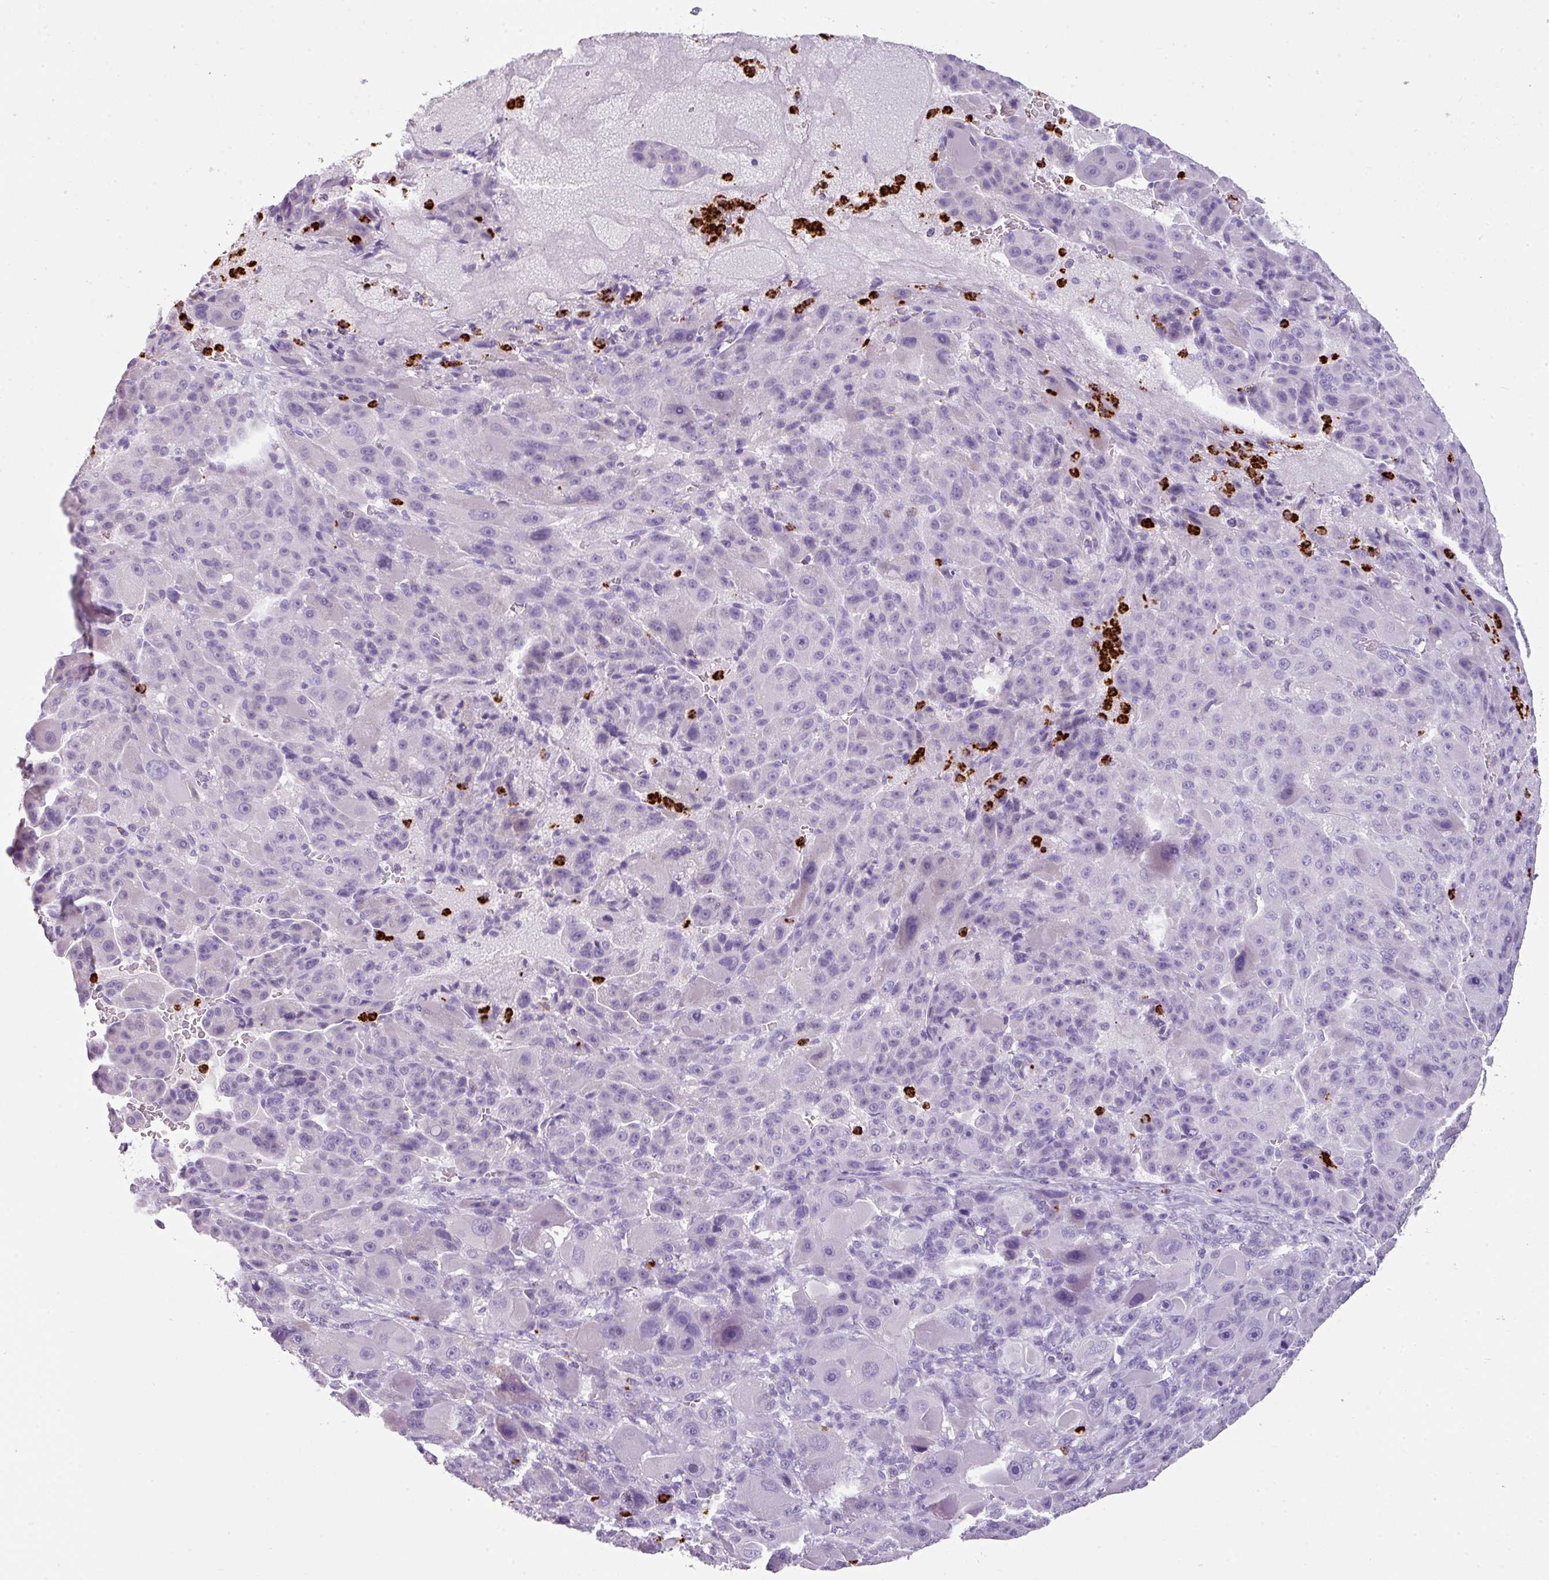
{"staining": {"intensity": "negative", "quantity": "none", "location": "none"}, "tissue": "liver cancer", "cell_type": "Tumor cells", "image_type": "cancer", "snomed": [{"axis": "morphology", "description": "Carcinoma, Hepatocellular, NOS"}, {"axis": "topography", "description": "Liver"}], "caption": "Immunohistochemical staining of human liver cancer (hepatocellular carcinoma) reveals no significant expression in tumor cells.", "gene": "CTSG", "patient": {"sex": "male", "age": 76}}